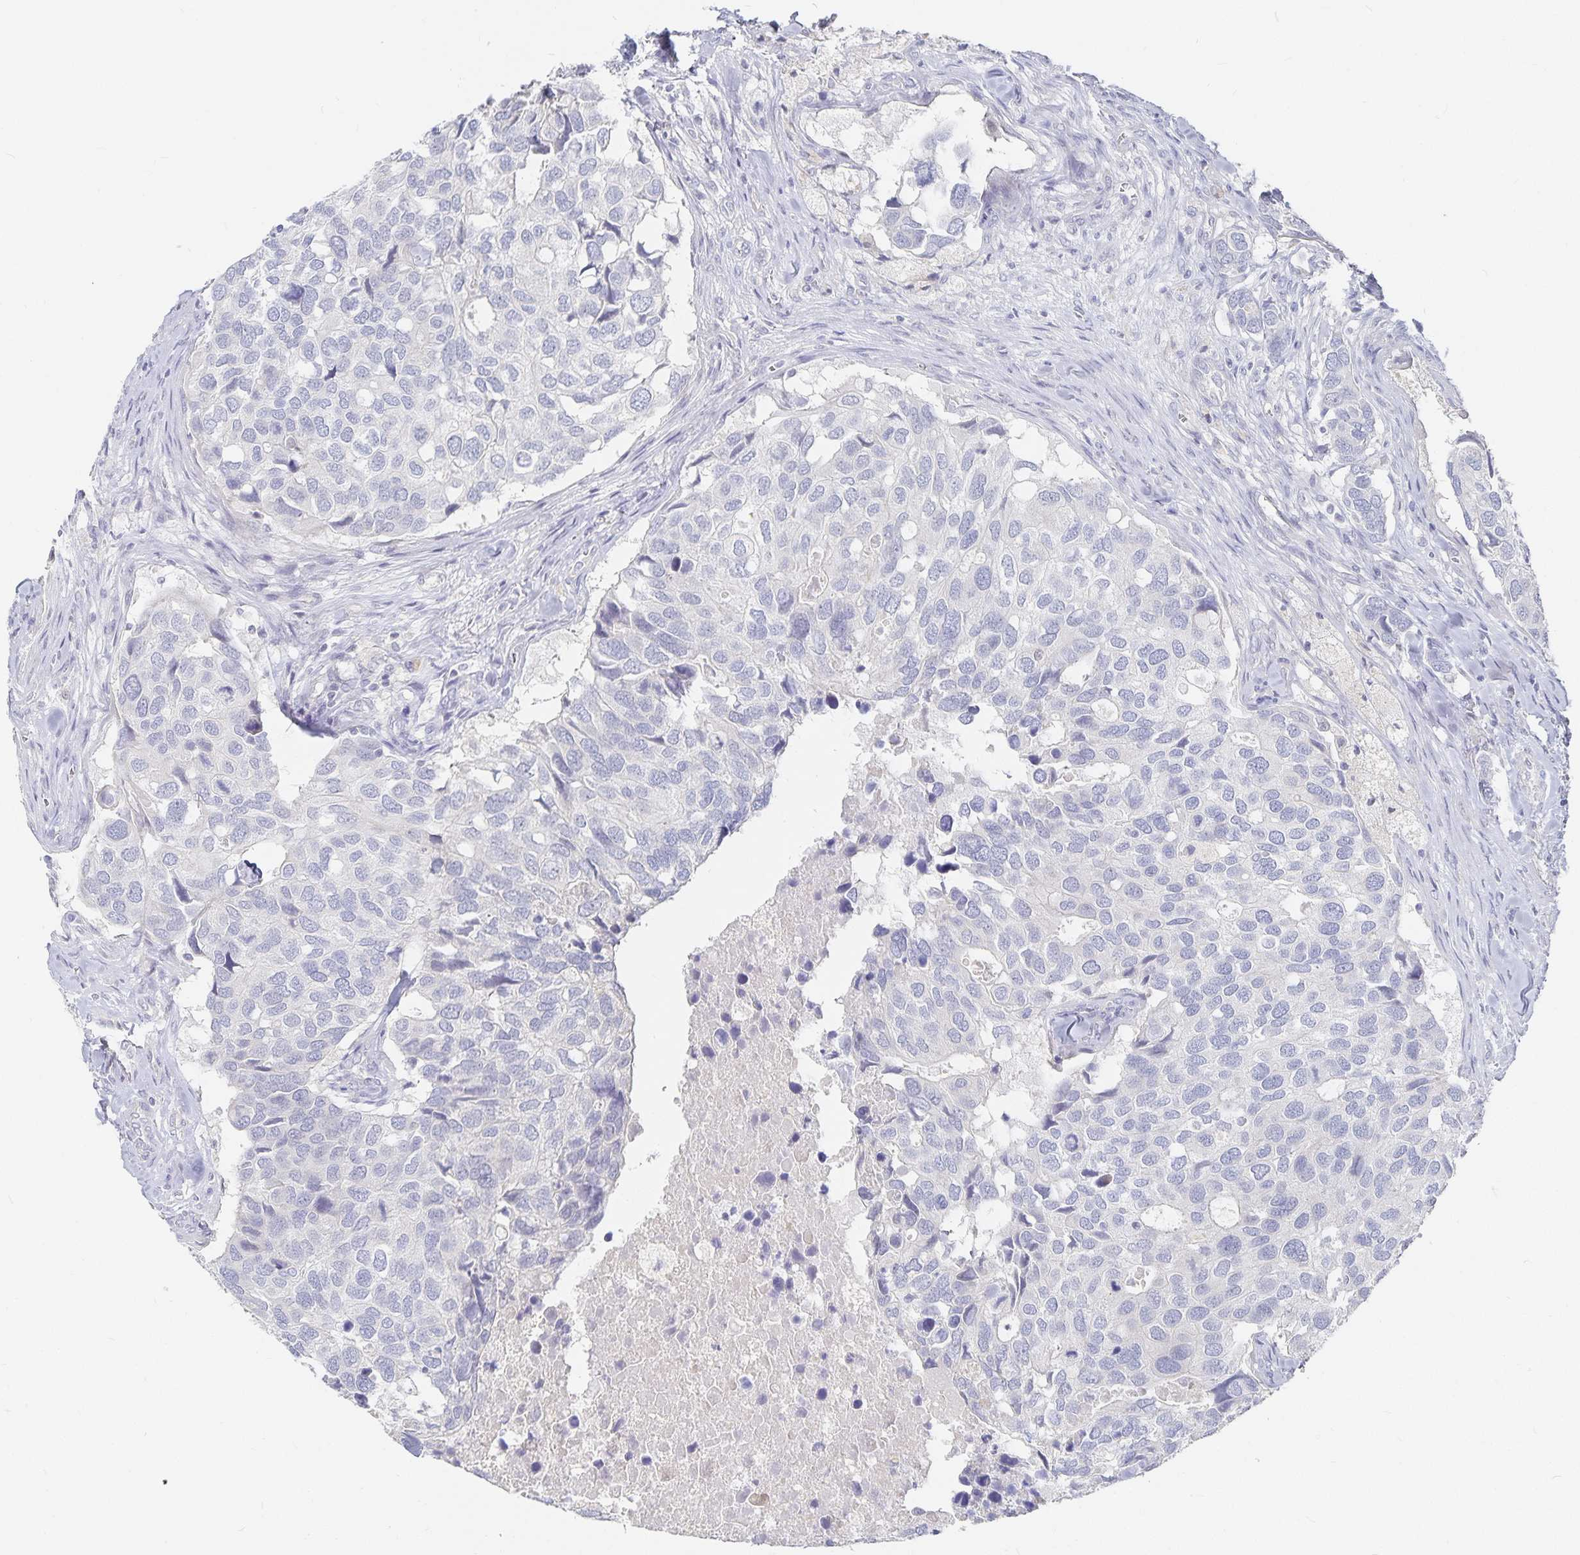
{"staining": {"intensity": "negative", "quantity": "none", "location": "none"}, "tissue": "breast cancer", "cell_type": "Tumor cells", "image_type": "cancer", "snomed": [{"axis": "morphology", "description": "Duct carcinoma"}, {"axis": "topography", "description": "Breast"}], "caption": "DAB (3,3'-diaminobenzidine) immunohistochemical staining of human breast infiltrating ductal carcinoma exhibits no significant expression in tumor cells.", "gene": "DNAH9", "patient": {"sex": "female", "age": 83}}